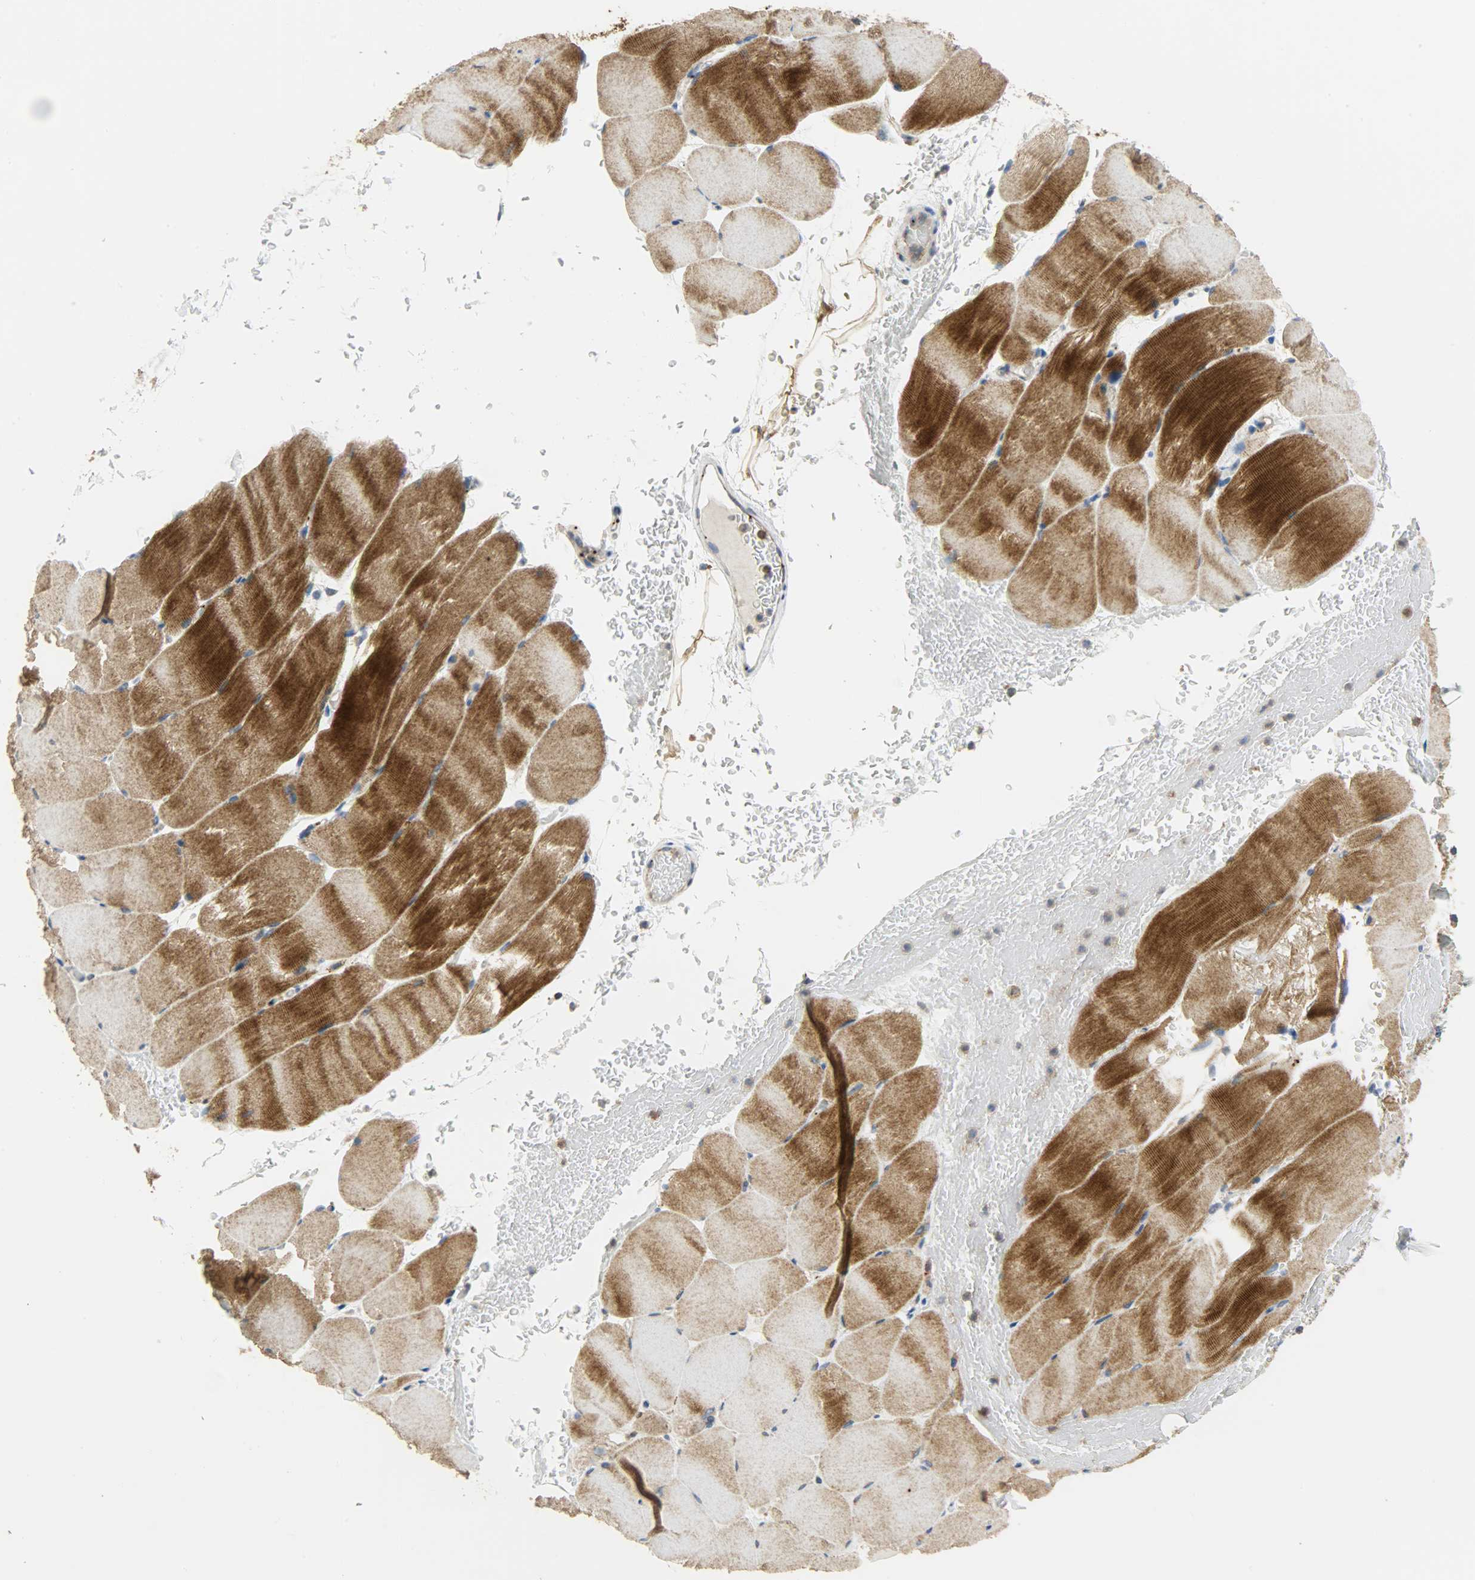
{"staining": {"intensity": "strong", "quantity": ">75%", "location": "cytoplasmic/membranous"}, "tissue": "skeletal muscle", "cell_type": "Myocytes", "image_type": "normal", "snomed": [{"axis": "morphology", "description": "Normal tissue, NOS"}, {"axis": "topography", "description": "Skeletal muscle"}], "caption": "The histopathology image exhibits staining of normal skeletal muscle, revealing strong cytoplasmic/membranous protein positivity (brown color) within myocytes.", "gene": "GIT2", "patient": {"sex": "female", "age": 37}}